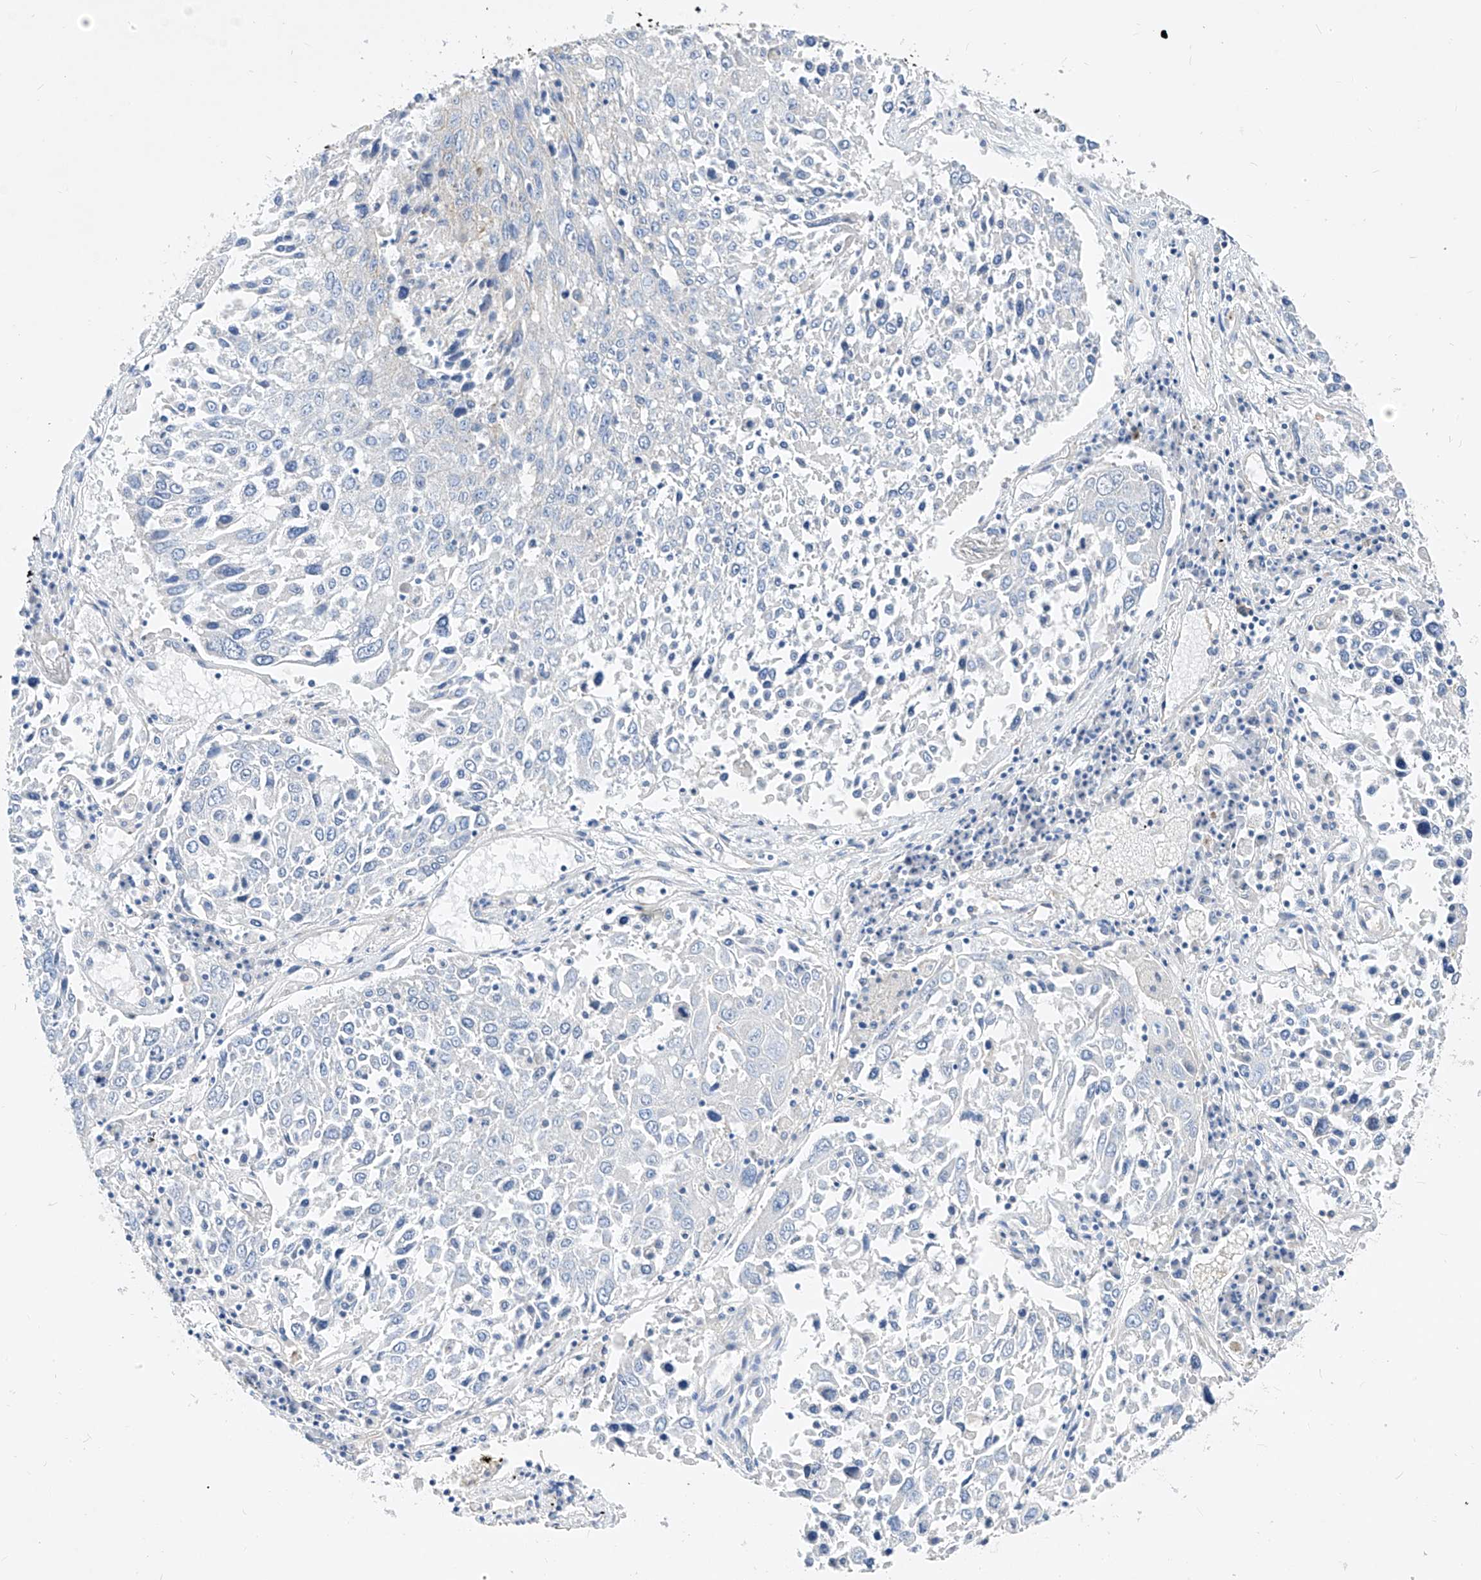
{"staining": {"intensity": "negative", "quantity": "none", "location": "none"}, "tissue": "lung cancer", "cell_type": "Tumor cells", "image_type": "cancer", "snomed": [{"axis": "morphology", "description": "Squamous cell carcinoma, NOS"}, {"axis": "topography", "description": "Lung"}], "caption": "Immunohistochemistry image of lung cancer stained for a protein (brown), which reveals no staining in tumor cells.", "gene": "SCGB2A1", "patient": {"sex": "male", "age": 65}}